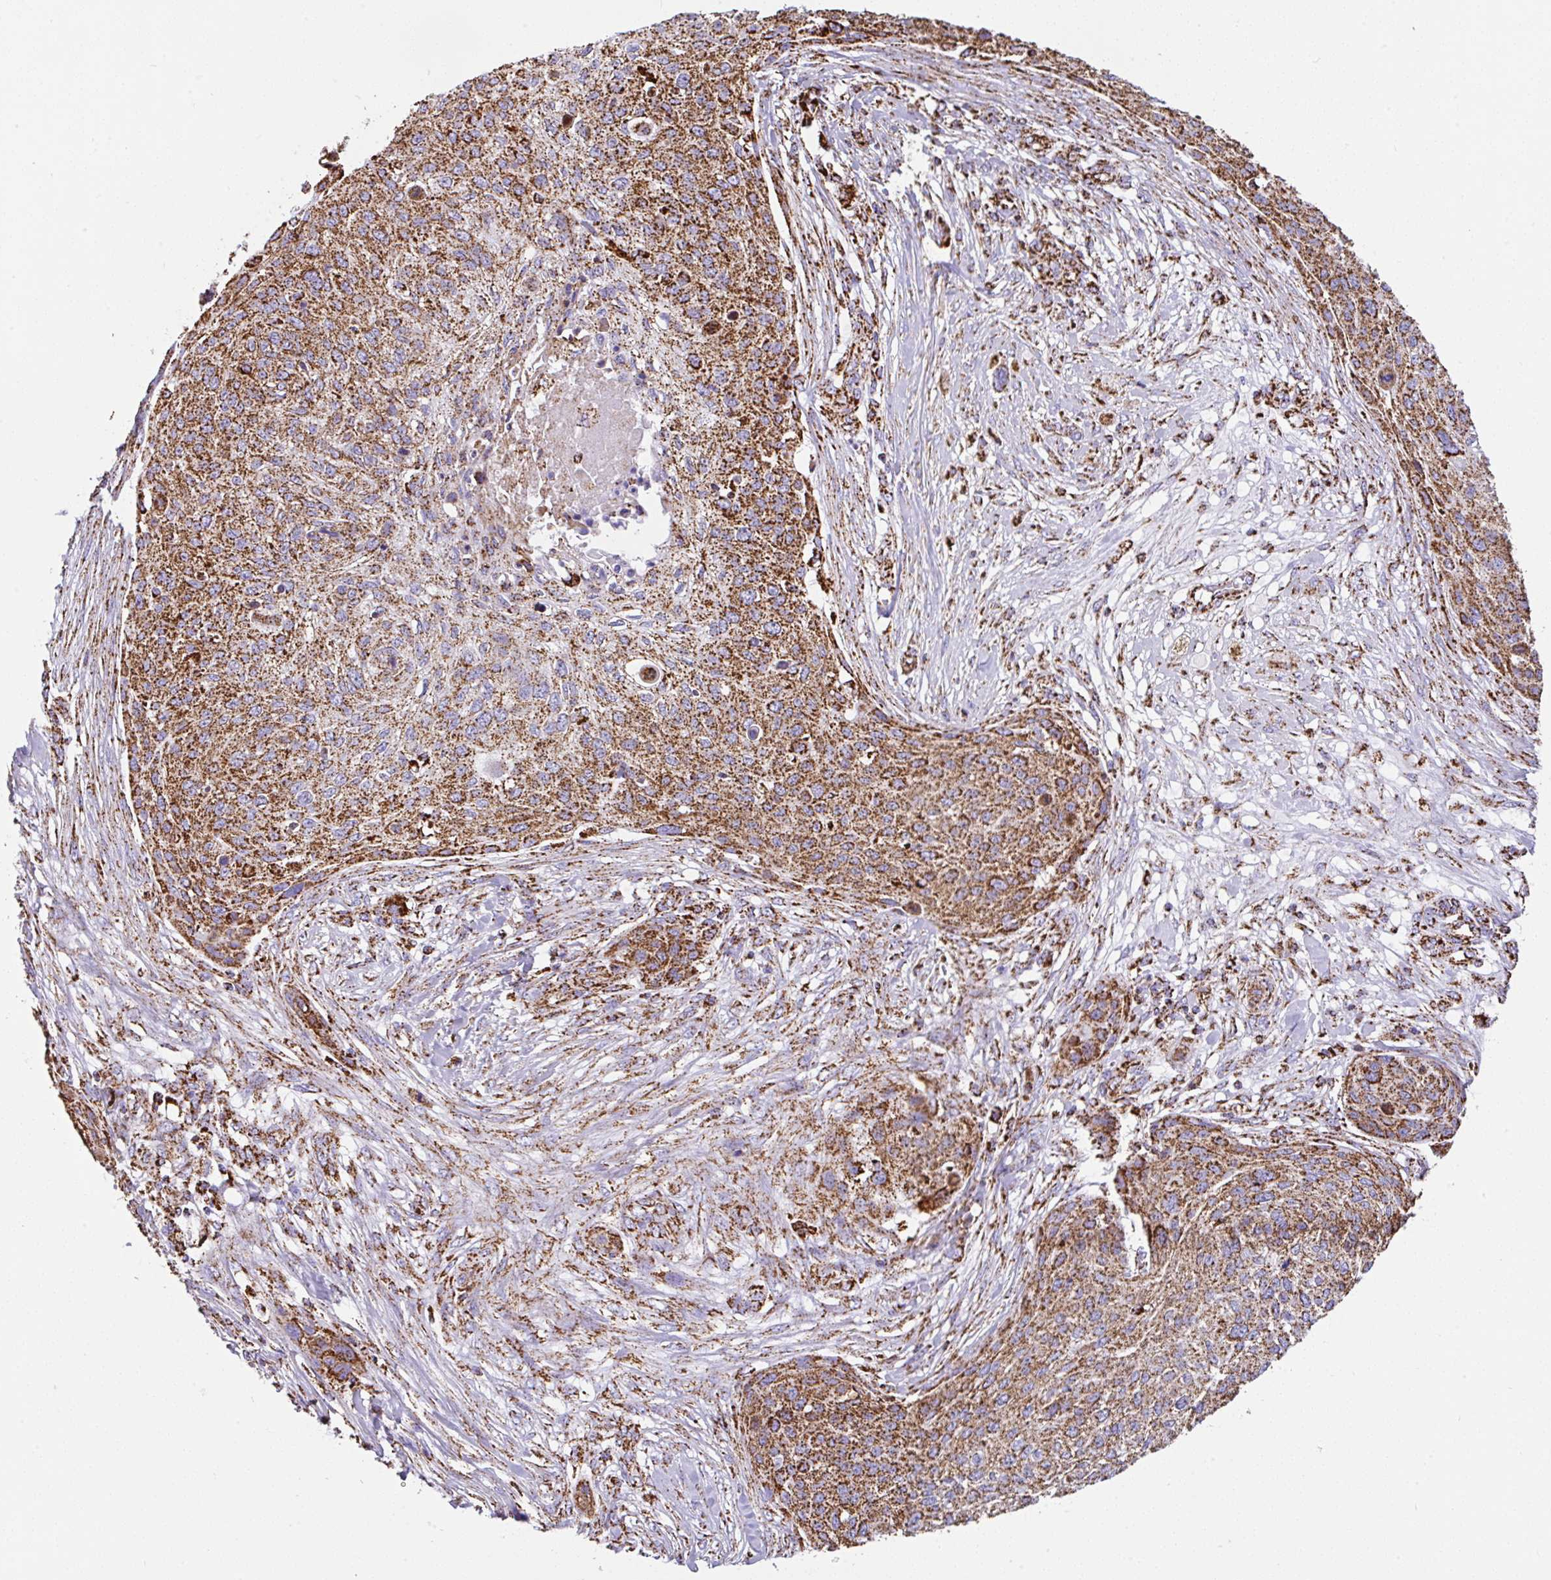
{"staining": {"intensity": "strong", "quantity": ">75%", "location": "cytoplasmic/membranous"}, "tissue": "skin cancer", "cell_type": "Tumor cells", "image_type": "cancer", "snomed": [{"axis": "morphology", "description": "Squamous cell carcinoma, NOS"}, {"axis": "topography", "description": "Skin"}], "caption": "Skin cancer (squamous cell carcinoma) stained with a brown dye demonstrates strong cytoplasmic/membranous positive positivity in about >75% of tumor cells.", "gene": "ANKRD33B", "patient": {"sex": "female", "age": 87}}